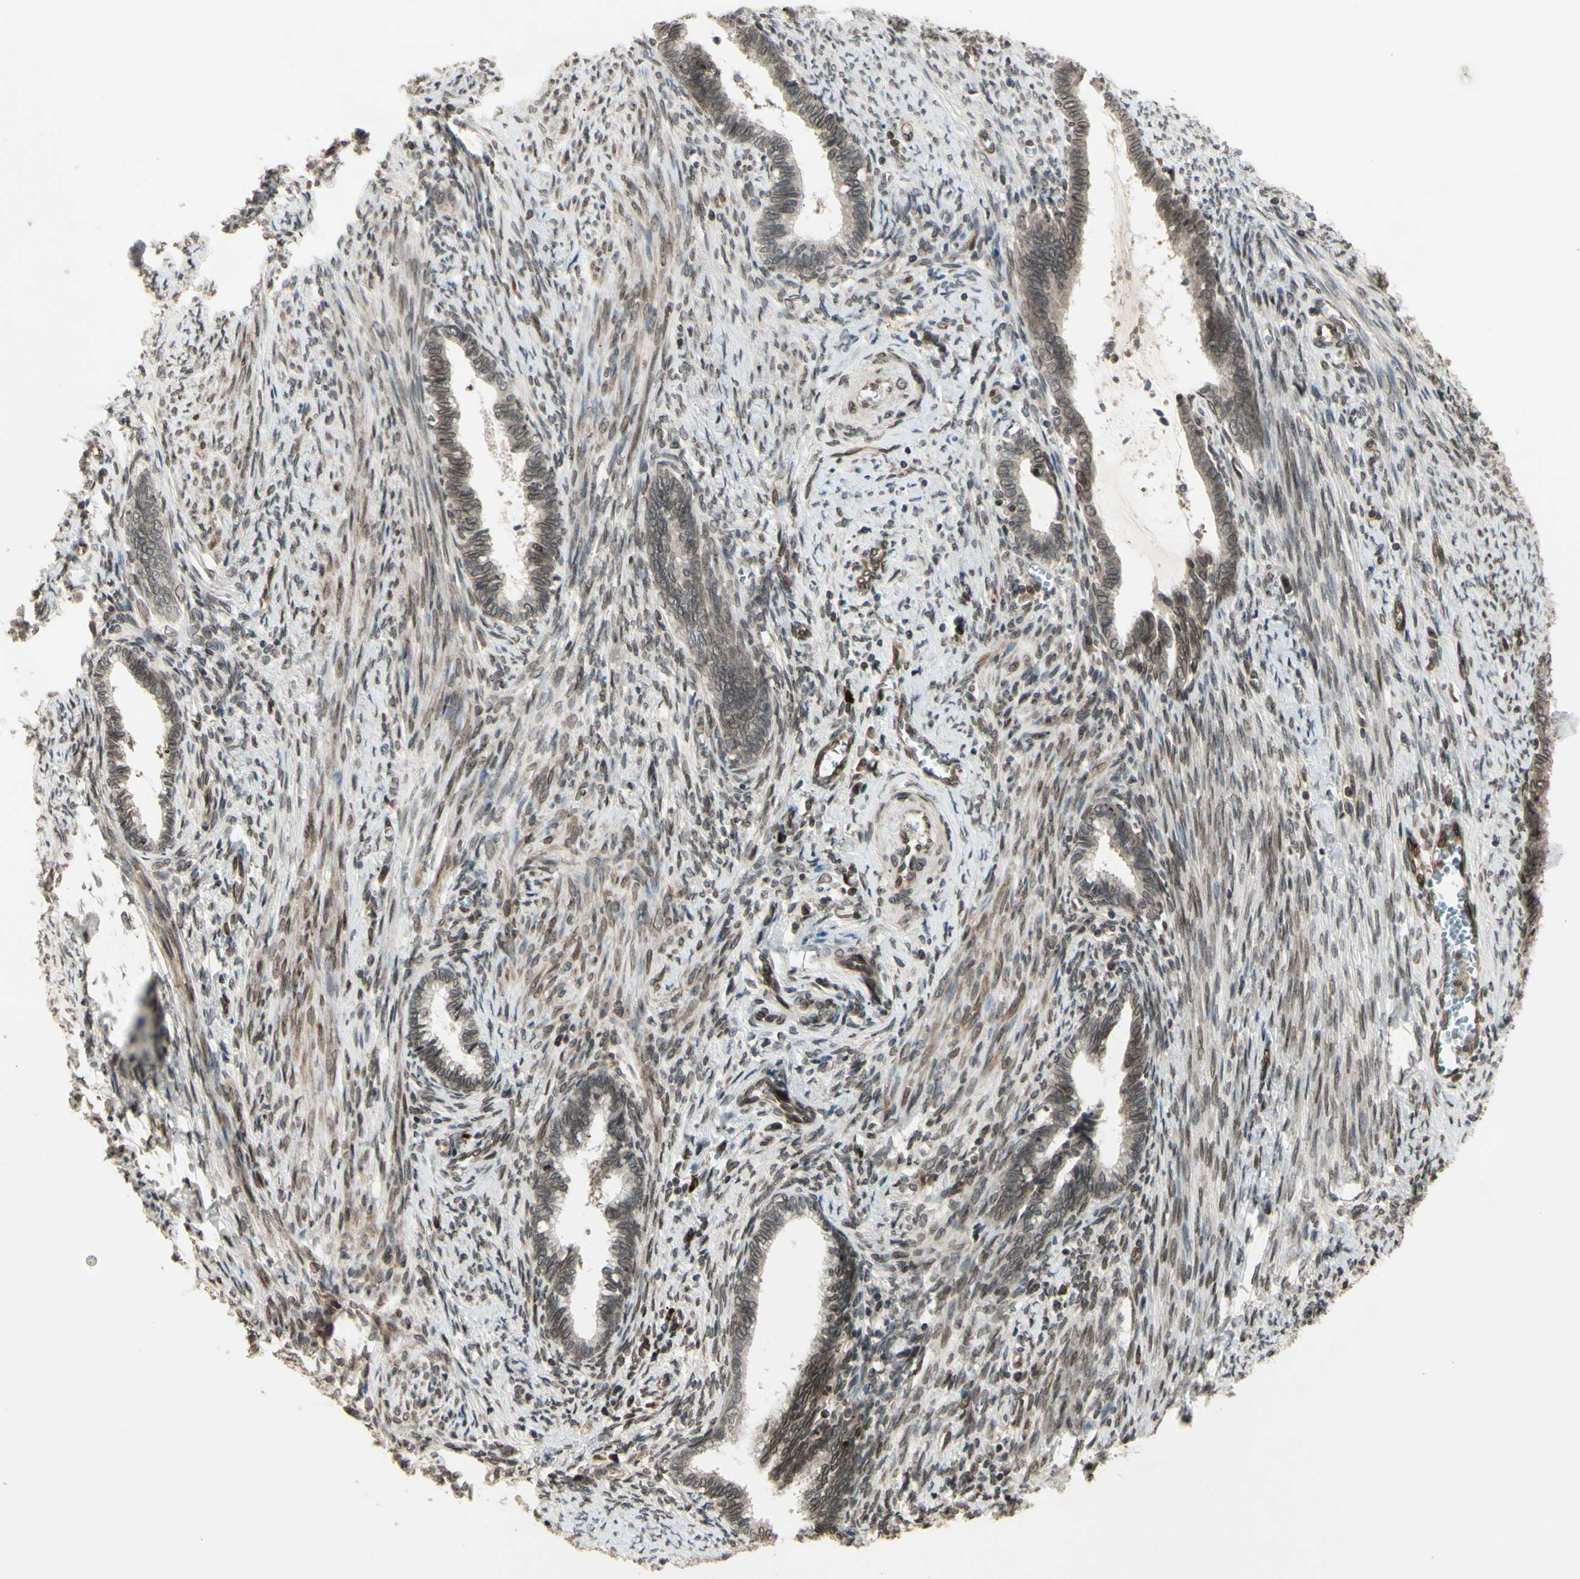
{"staining": {"intensity": "weak", "quantity": "25%-75%", "location": "cytoplasmic/membranous,nuclear"}, "tissue": "cervical cancer", "cell_type": "Tumor cells", "image_type": "cancer", "snomed": [{"axis": "morphology", "description": "Adenocarcinoma, NOS"}, {"axis": "topography", "description": "Cervix"}], "caption": "Brown immunohistochemical staining in cervical cancer (adenocarcinoma) exhibits weak cytoplasmic/membranous and nuclear positivity in approximately 25%-75% of tumor cells.", "gene": "MLF2", "patient": {"sex": "female", "age": 44}}